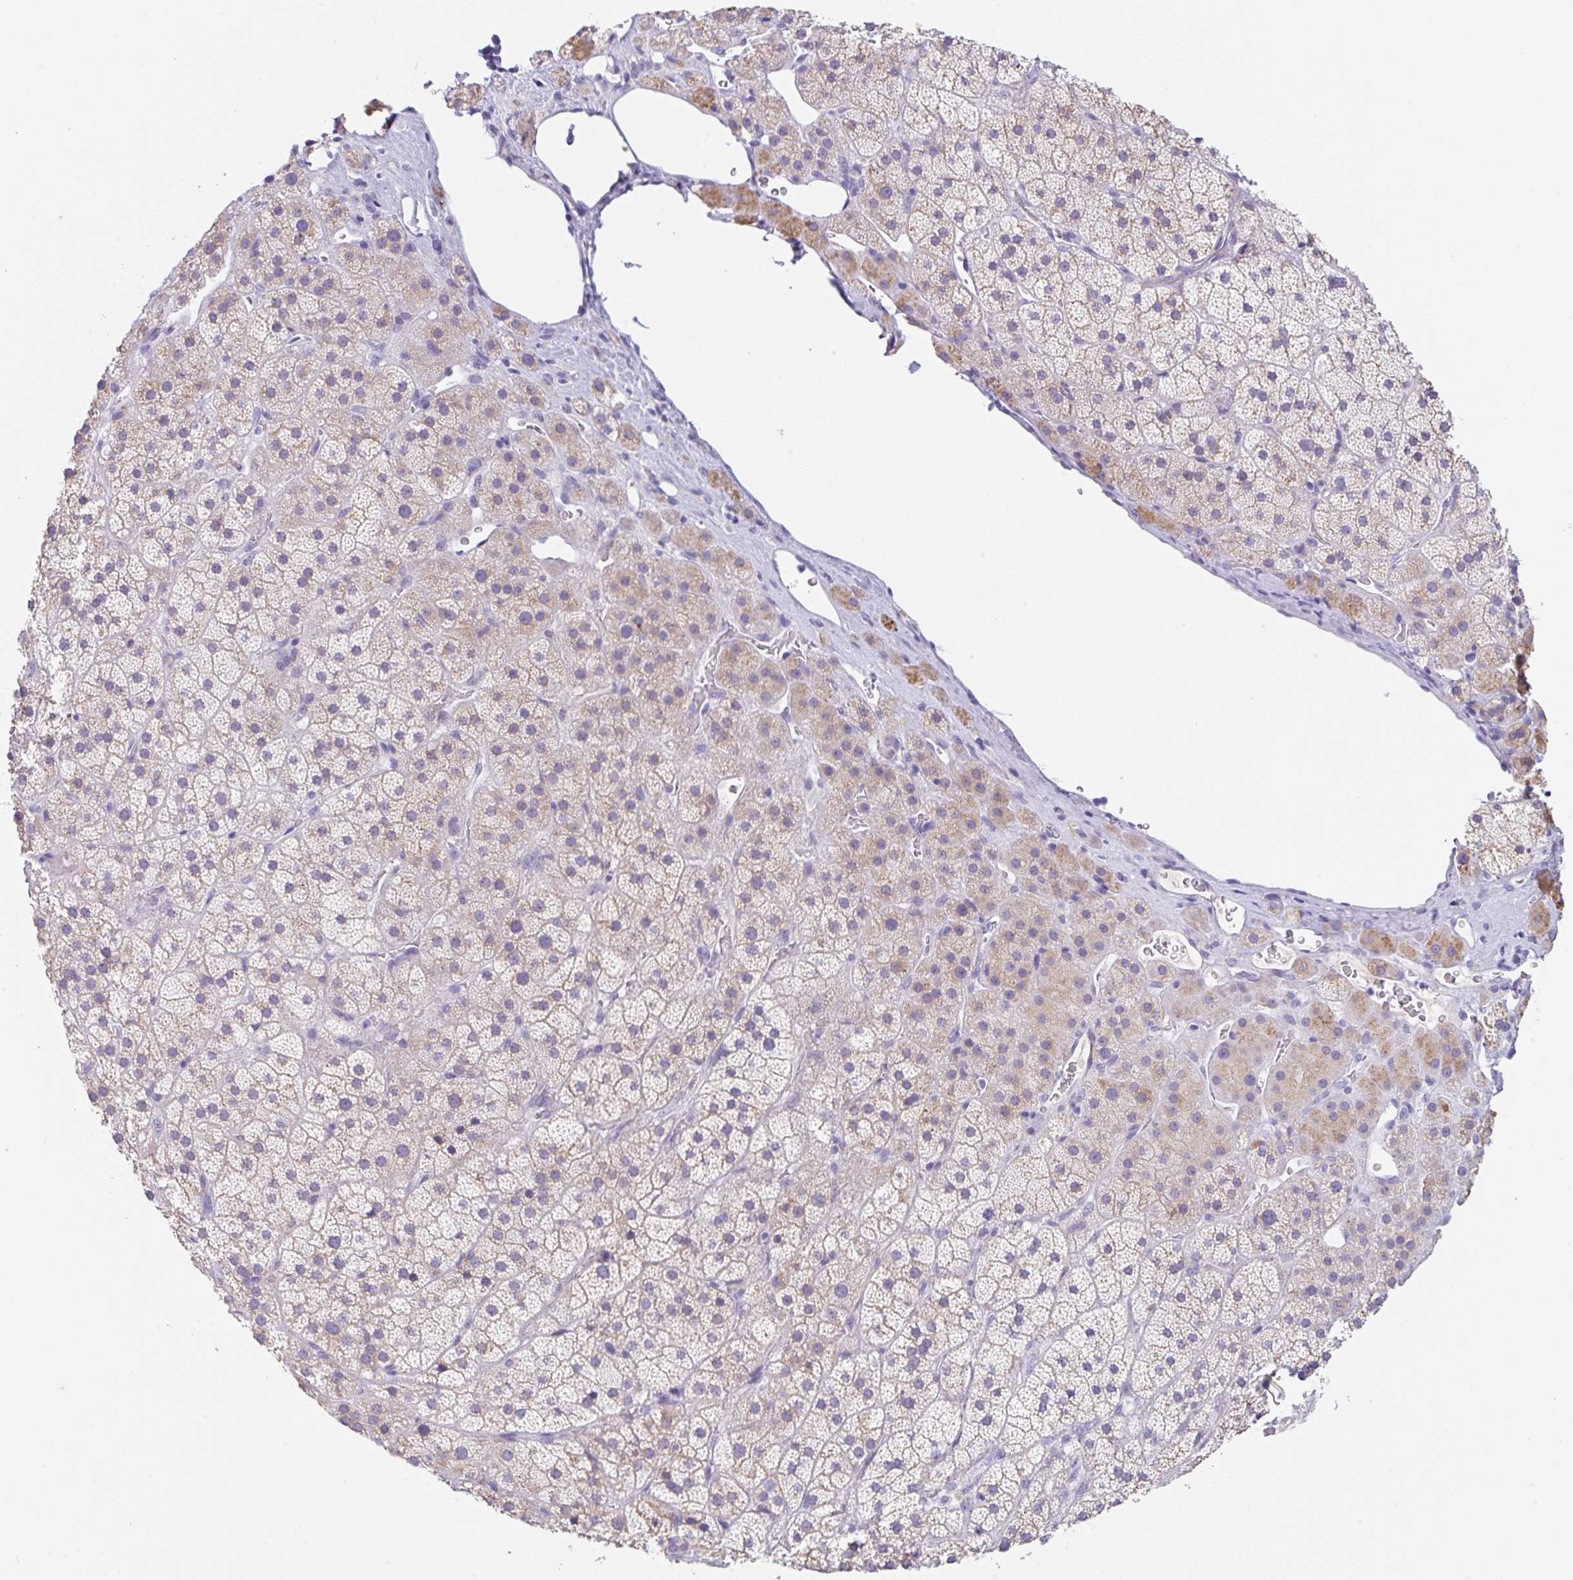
{"staining": {"intensity": "weak", "quantity": "25%-75%", "location": "cytoplasmic/membranous"}, "tissue": "adrenal gland", "cell_type": "Glandular cells", "image_type": "normal", "snomed": [{"axis": "morphology", "description": "Normal tissue, NOS"}, {"axis": "topography", "description": "Adrenal gland"}], "caption": "Protein staining displays weak cytoplasmic/membranous staining in approximately 25%-75% of glandular cells in unremarkable adrenal gland. (IHC, brightfield microscopy, high magnification).", "gene": "TRAF4", "patient": {"sex": "male", "age": 57}}